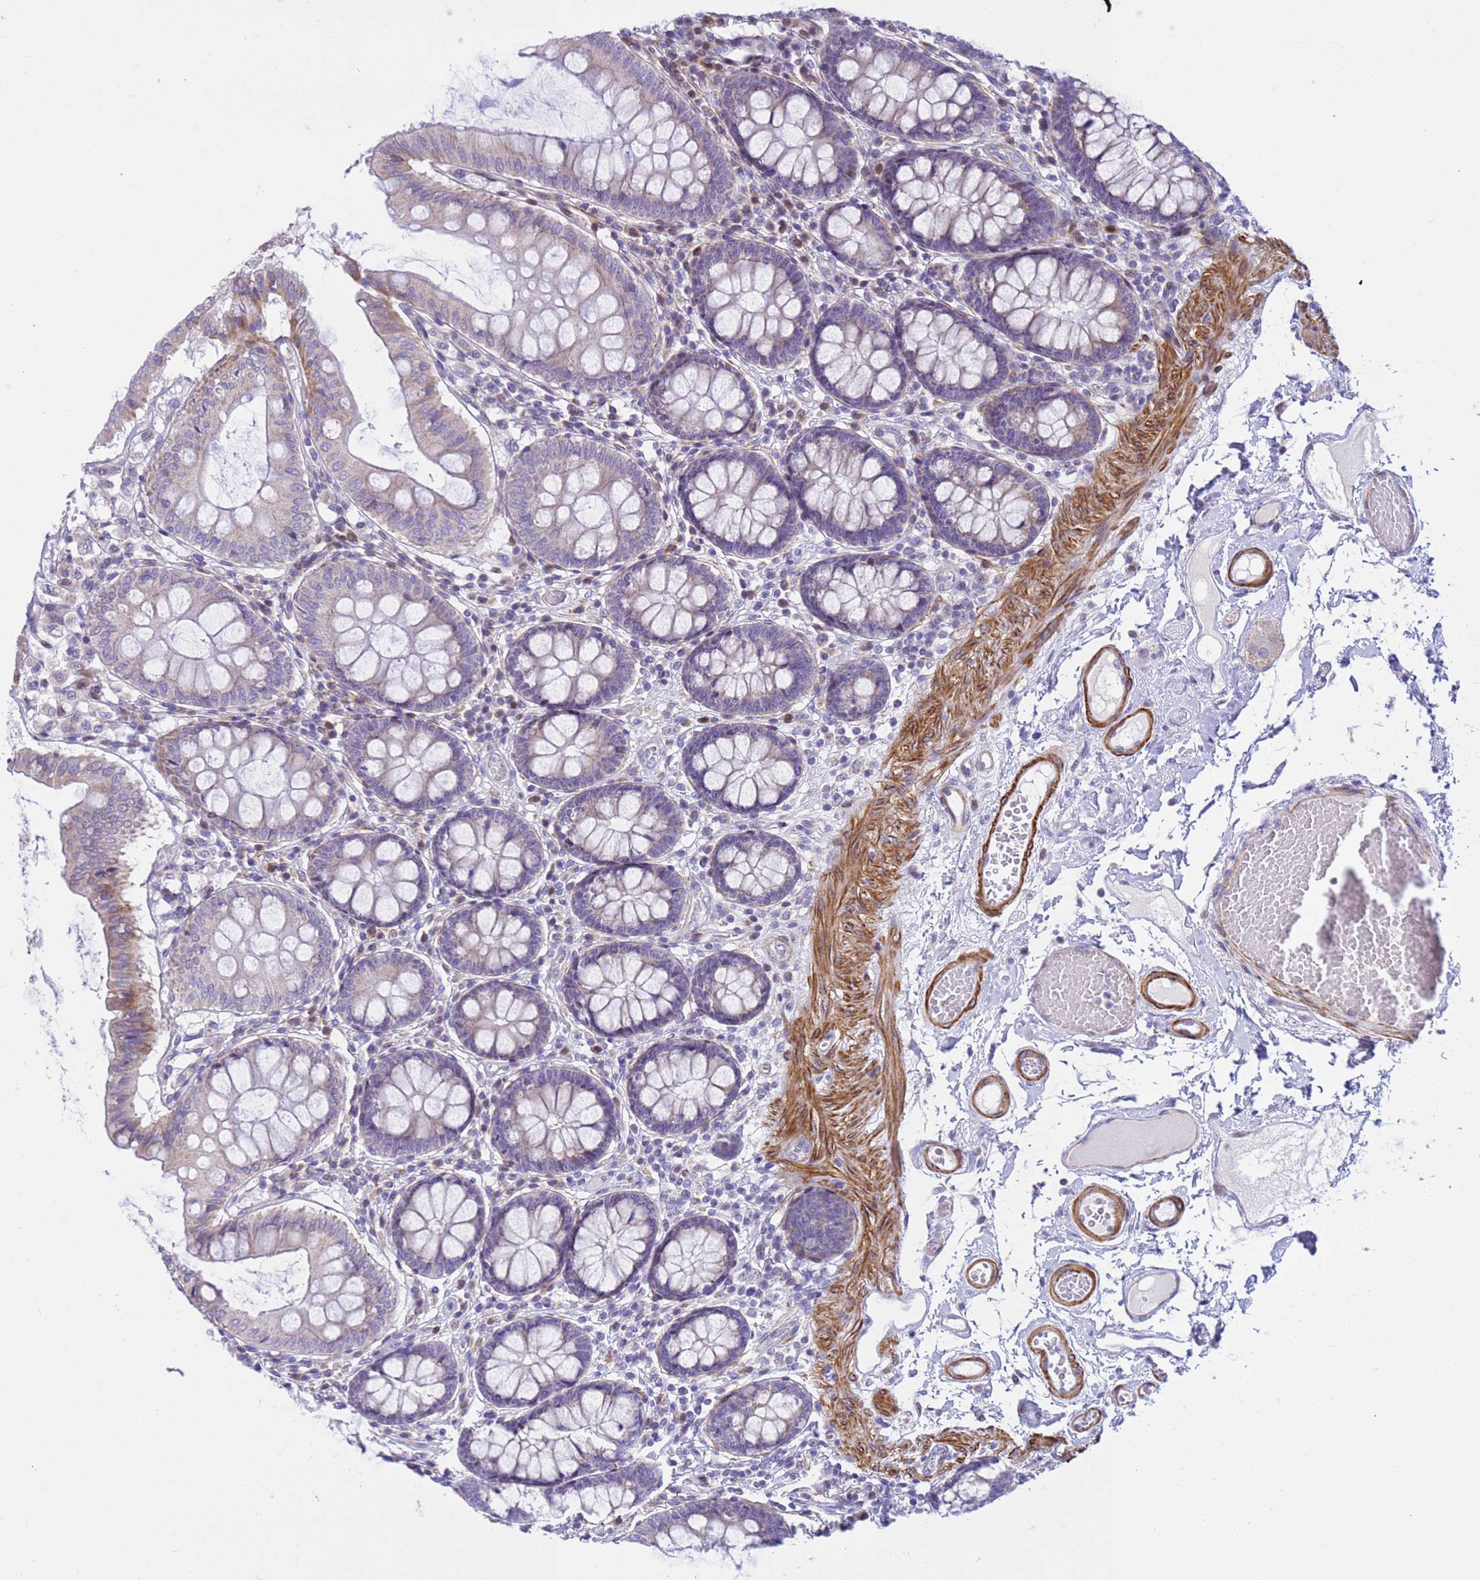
{"staining": {"intensity": "strong", "quantity": ">75%", "location": "cytoplasmic/membranous"}, "tissue": "colon", "cell_type": "Endothelial cells", "image_type": "normal", "snomed": [{"axis": "morphology", "description": "Normal tissue, NOS"}, {"axis": "topography", "description": "Colon"}], "caption": "This is an image of IHC staining of normal colon, which shows strong expression in the cytoplasmic/membranous of endothelial cells.", "gene": "P2RX7", "patient": {"sex": "male", "age": 84}}